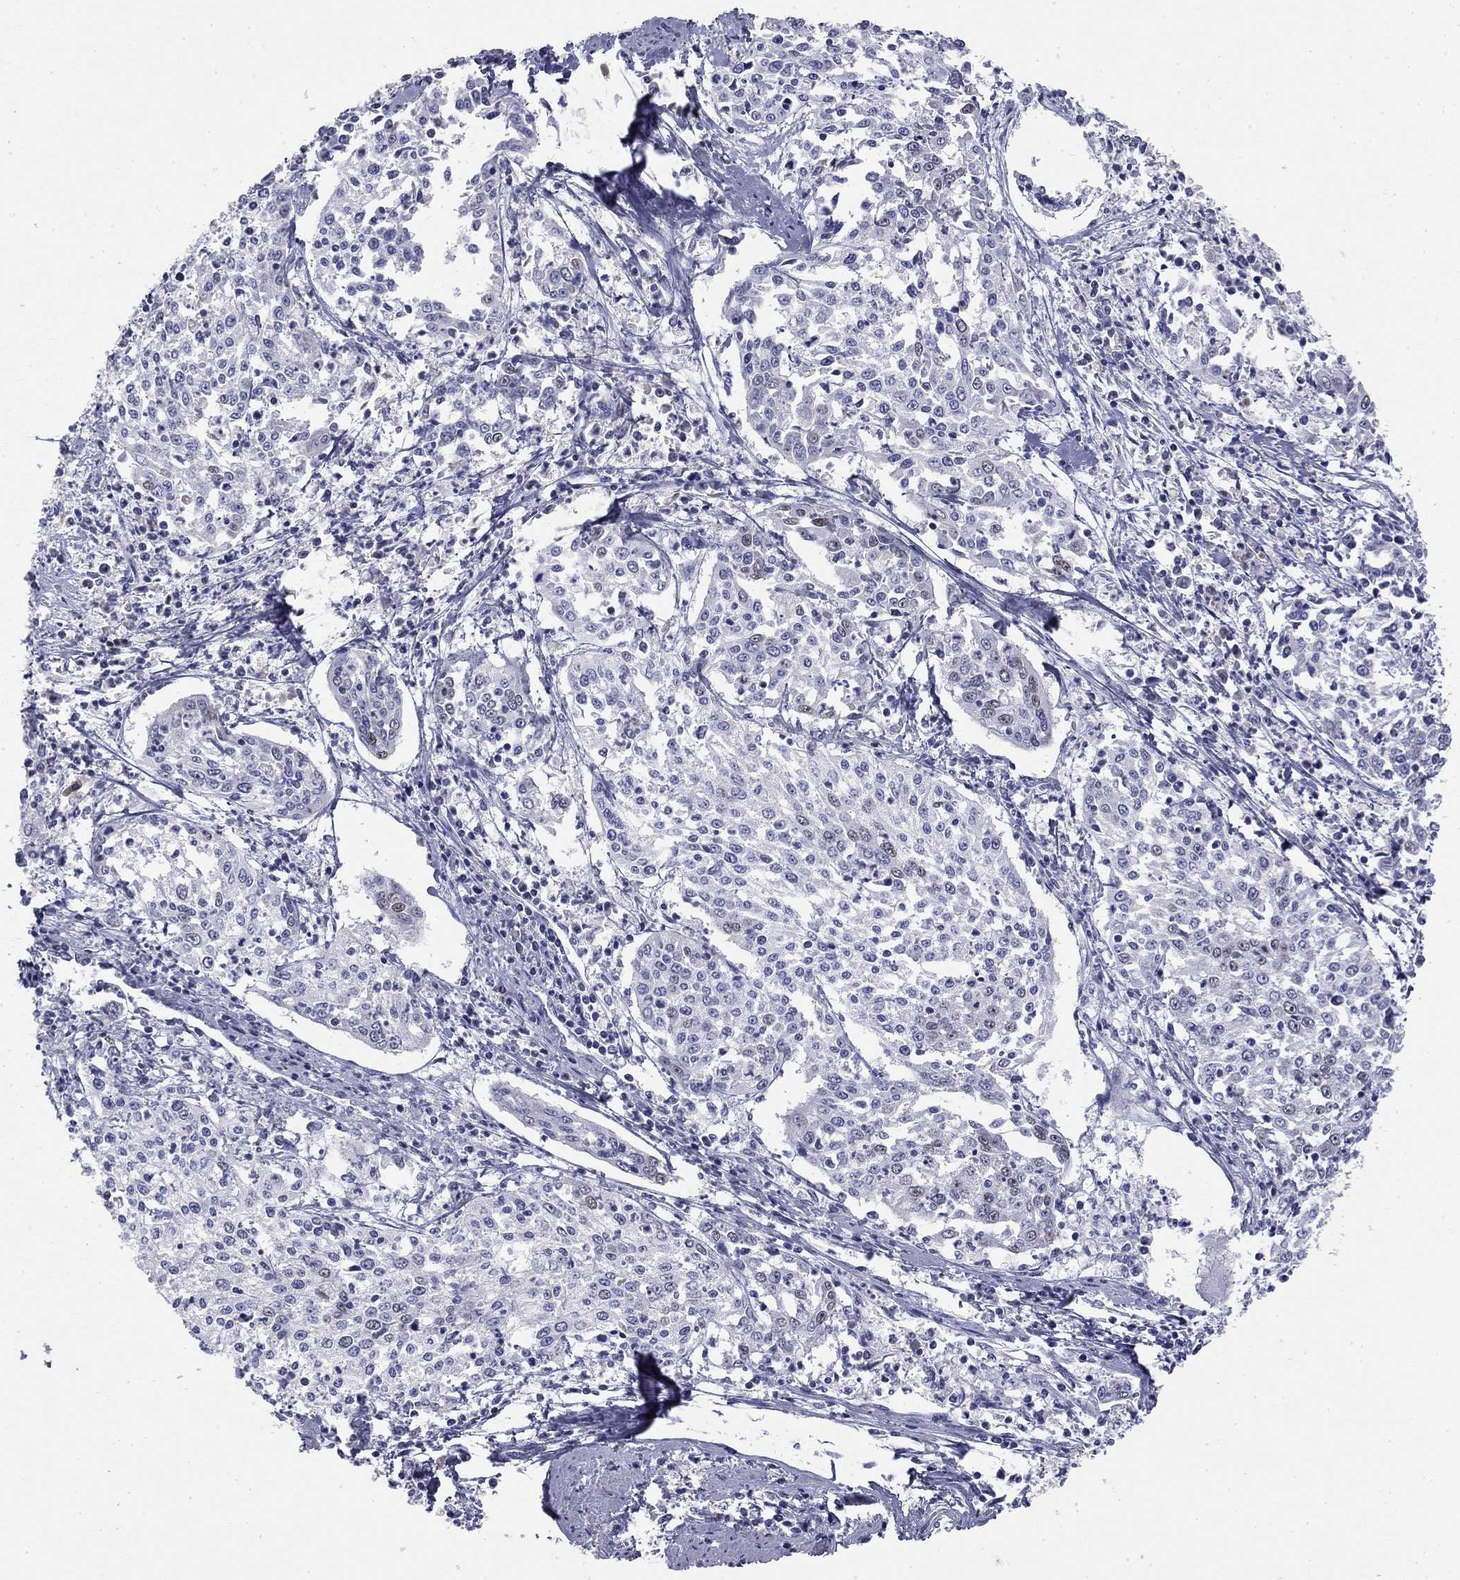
{"staining": {"intensity": "negative", "quantity": "none", "location": "none"}, "tissue": "cervical cancer", "cell_type": "Tumor cells", "image_type": "cancer", "snomed": [{"axis": "morphology", "description": "Squamous cell carcinoma, NOS"}, {"axis": "topography", "description": "Cervix"}], "caption": "High power microscopy histopathology image of an immunohistochemistry (IHC) photomicrograph of cervical cancer (squamous cell carcinoma), revealing no significant positivity in tumor cells.", "gene": "TFAP2B", "patient": {"sex": "female", "age": 41}}